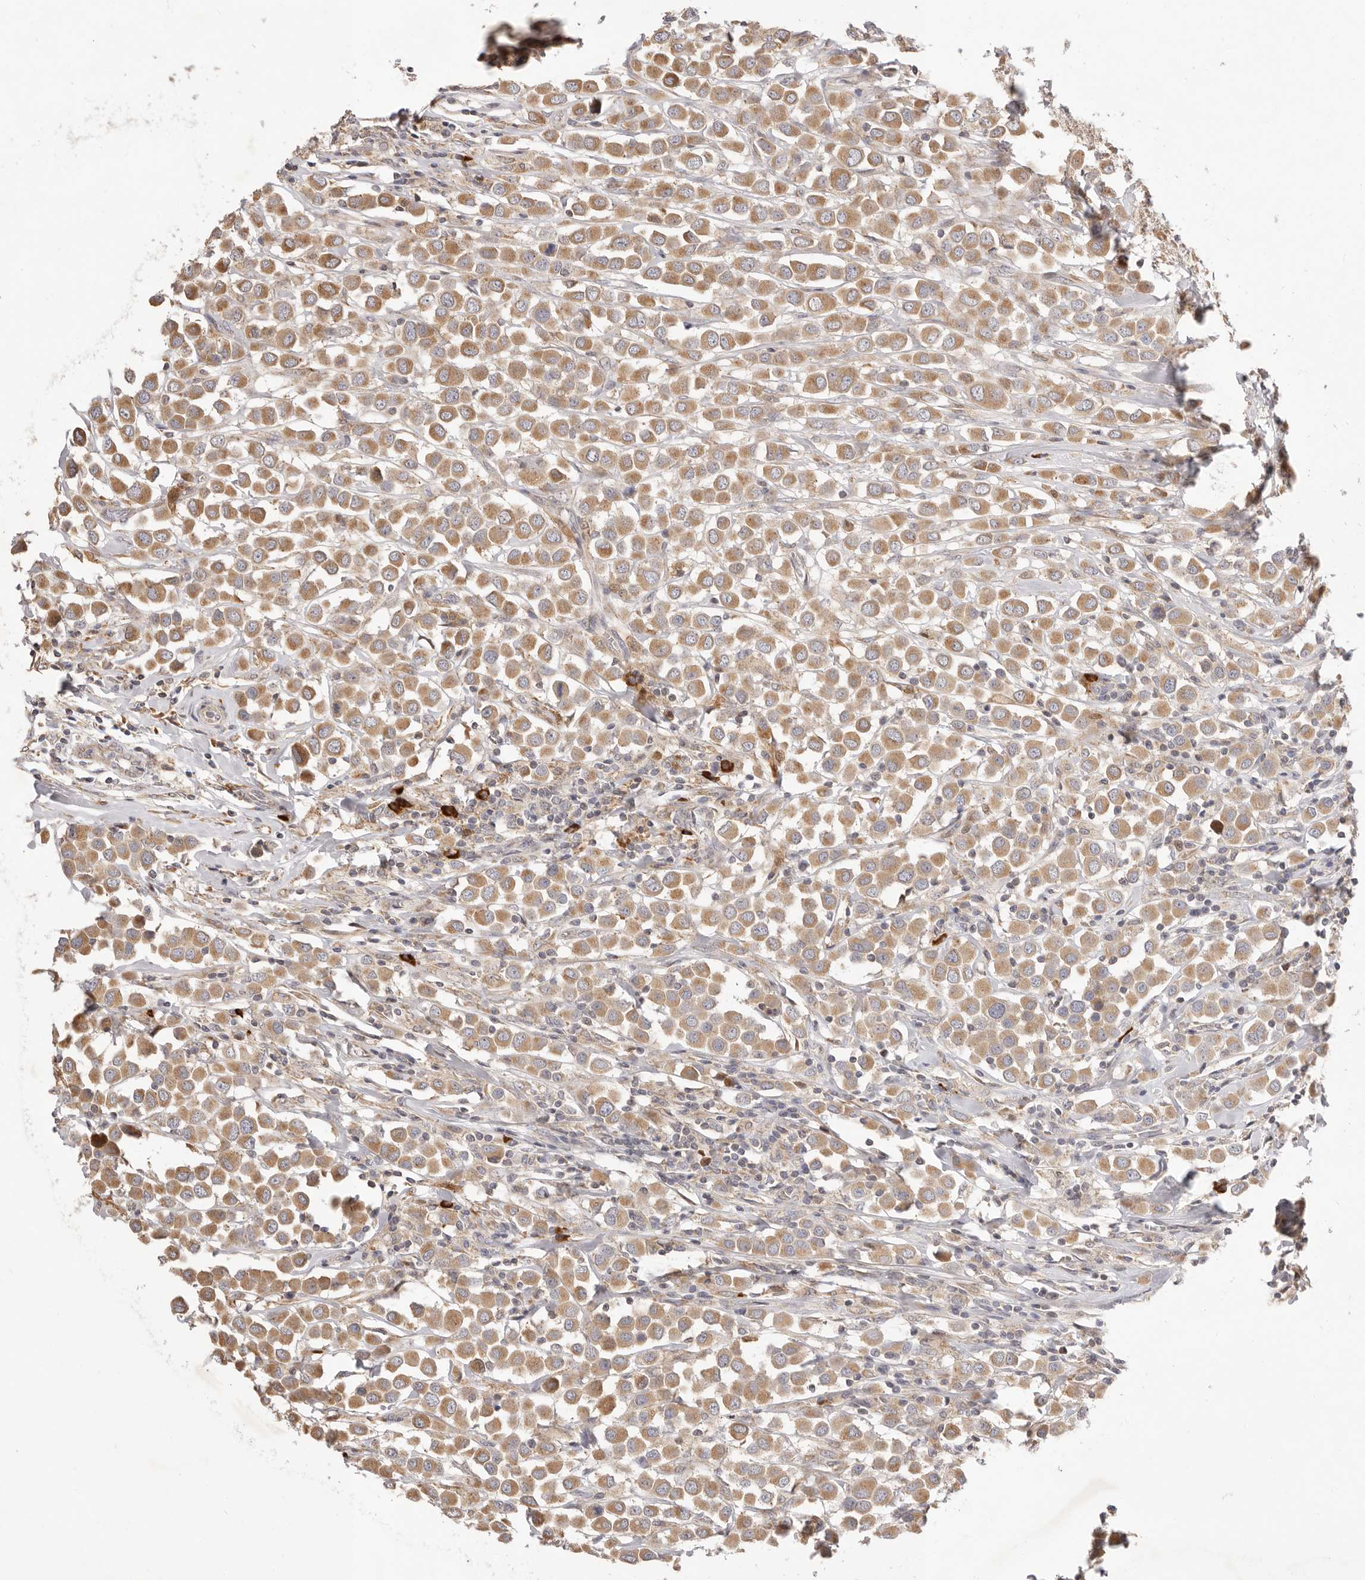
{"staining": {"intensity": "moderate", "quantity": ">75%", "location": "cytoplasmic/membranous"}, "tissue": "breast cancer", "cell_type": "Tumor cells", "image_type": "cancer", "snomed": [{"axis": "morphology", "description": "Duct carcinoma"}, {"axis": "topography", "description": "Breast"}], "caption": "This is a histology image of immunohistochemistry staining of breast infiltrating ductal carcinoma, which shows moderate staining in the cytoplasmic/membranous of tumor cells.", "gene": "USH1C", "patient": {"sex": "female", "age": 61}}